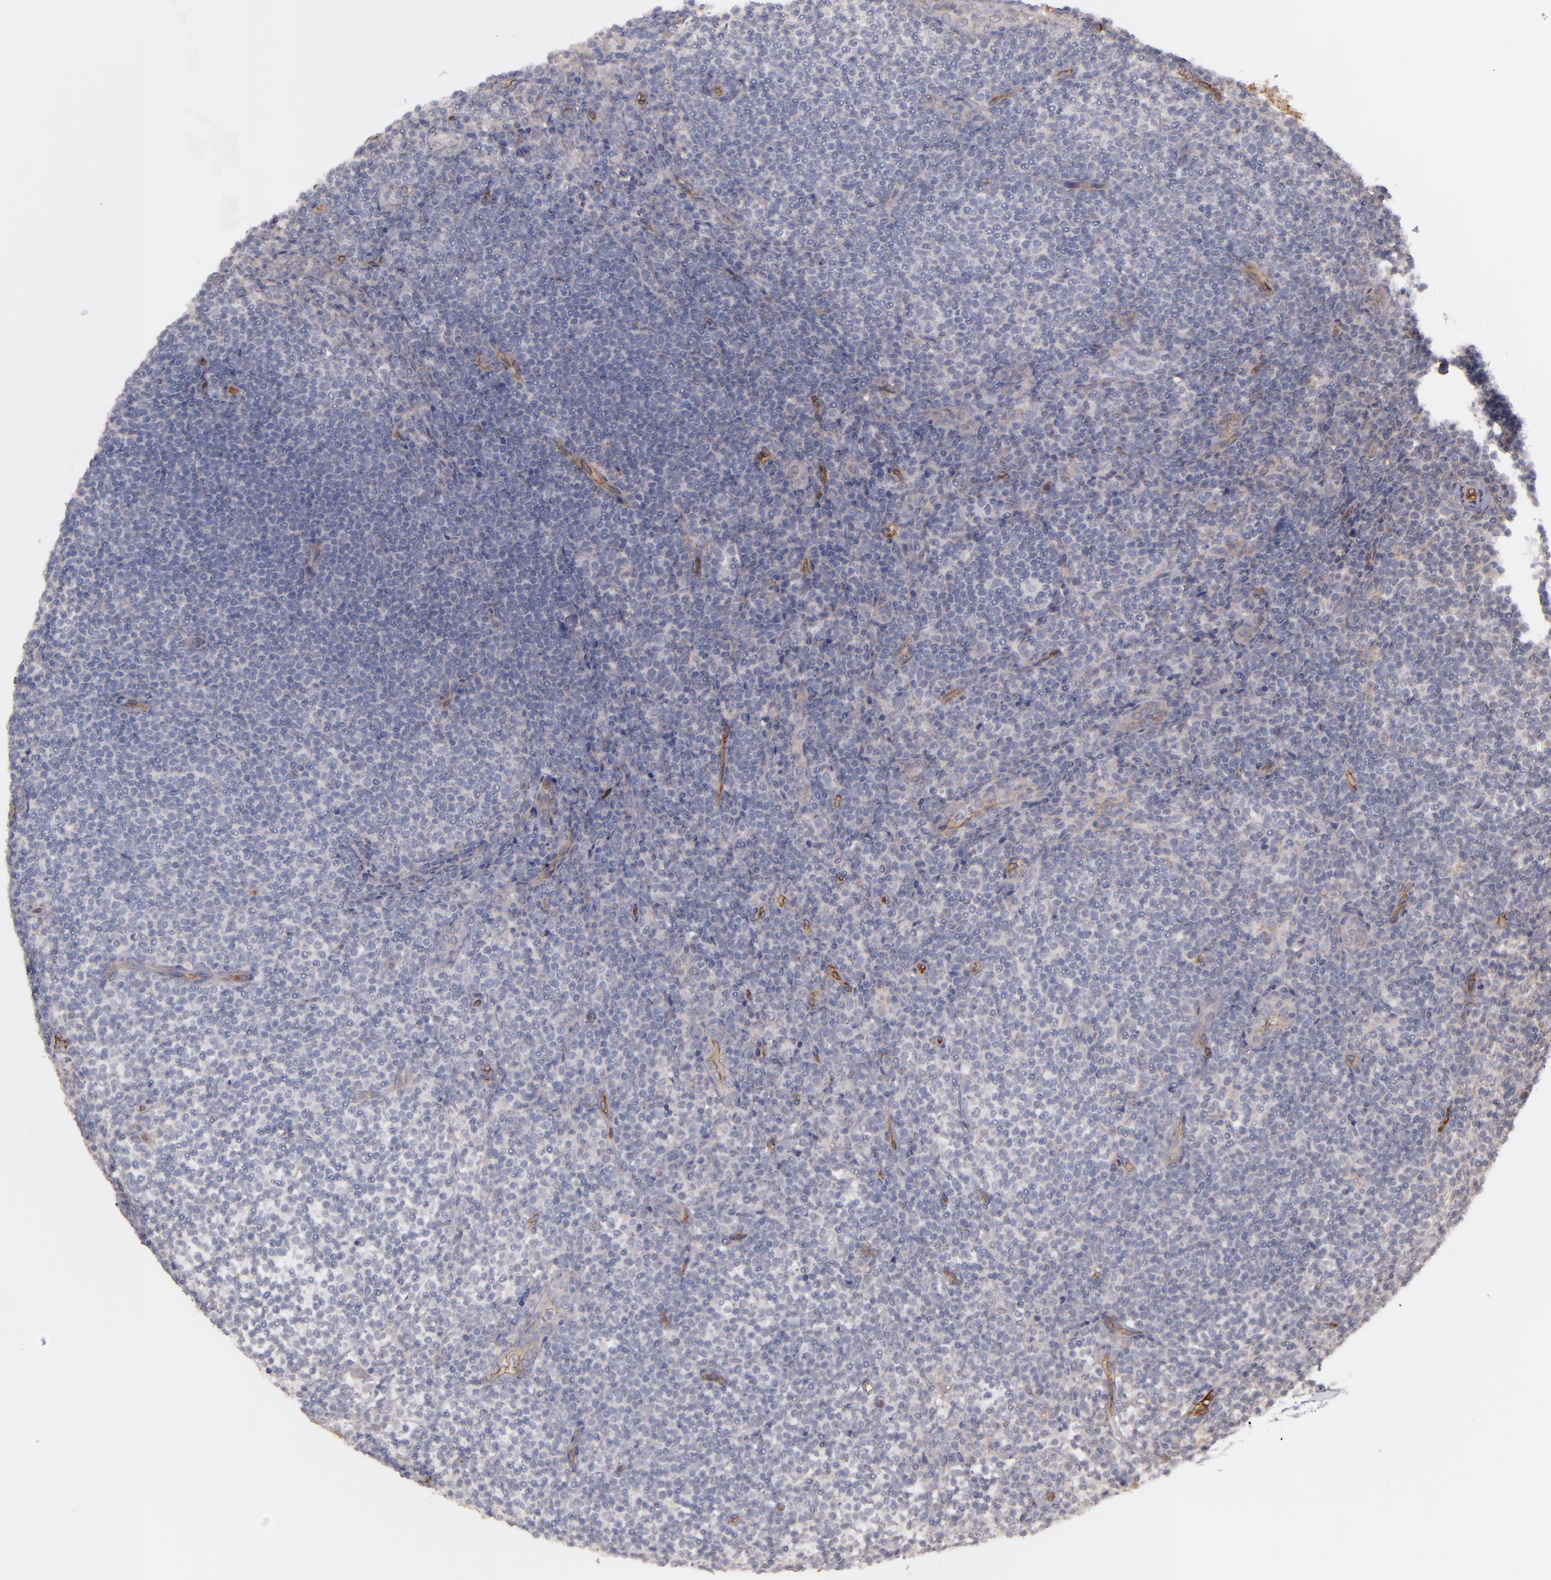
{"staining": {"intensity": "negative", "quantity": "none", "location": "none"}, "tissue": "lymphoma", "cell_type": "Tumor cells", "image_type": "cancer", "snomed": [{"axis": "morphology", "description": "Malignant lymphoma, non-Hodgkin's type, Low grade"}, {"axis": "topography", "description": "Lymph node"}], "caption": "Lymphoma was stained to show a protein in brown. There is no significant staining in tumor cells.", "gene": "ACE", "patient": {"sex": "female", "age": 76}}